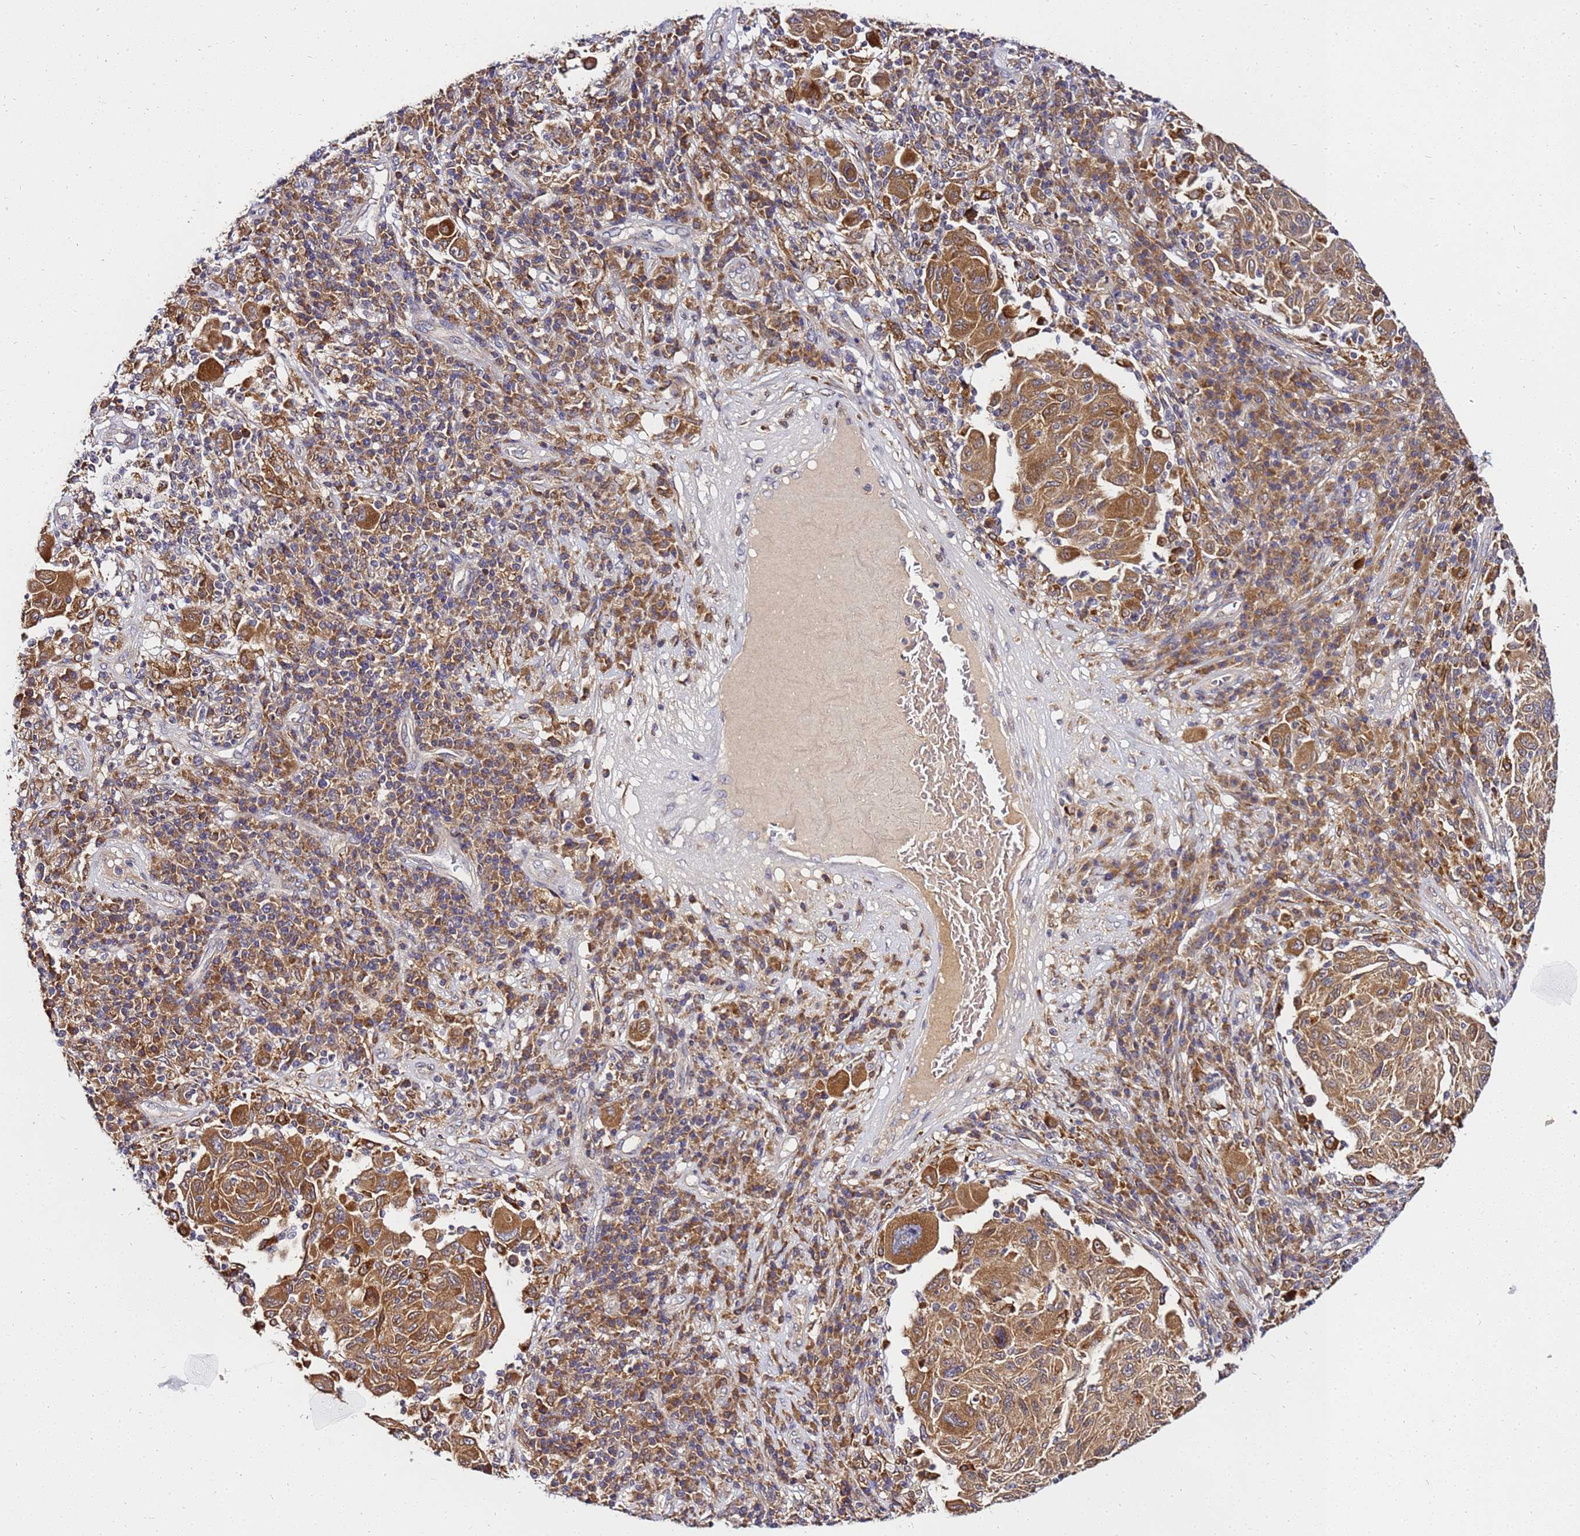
{"staining": {"intensity": "moderate", "quantity": ">75%", "location": "cytoplasmic/membranous"}, "tissue": "melanoma", "cell_type": "Tumor cells", "image_type": "cancer", "snomed": [{"axis": "morphology", "description": "Malignant melanoma, NOS"}, {"axis": "topography", "description": "Skin"}], "caption": "Malignant melanoma tissue reveals moderate cytoplasmic/membranous expression in approximately >75% of tumor cells (IHC, brightfield microscopy, high magnification).", "gene": "ADPGK", "patient": {"sex": "male", "age": 53}}